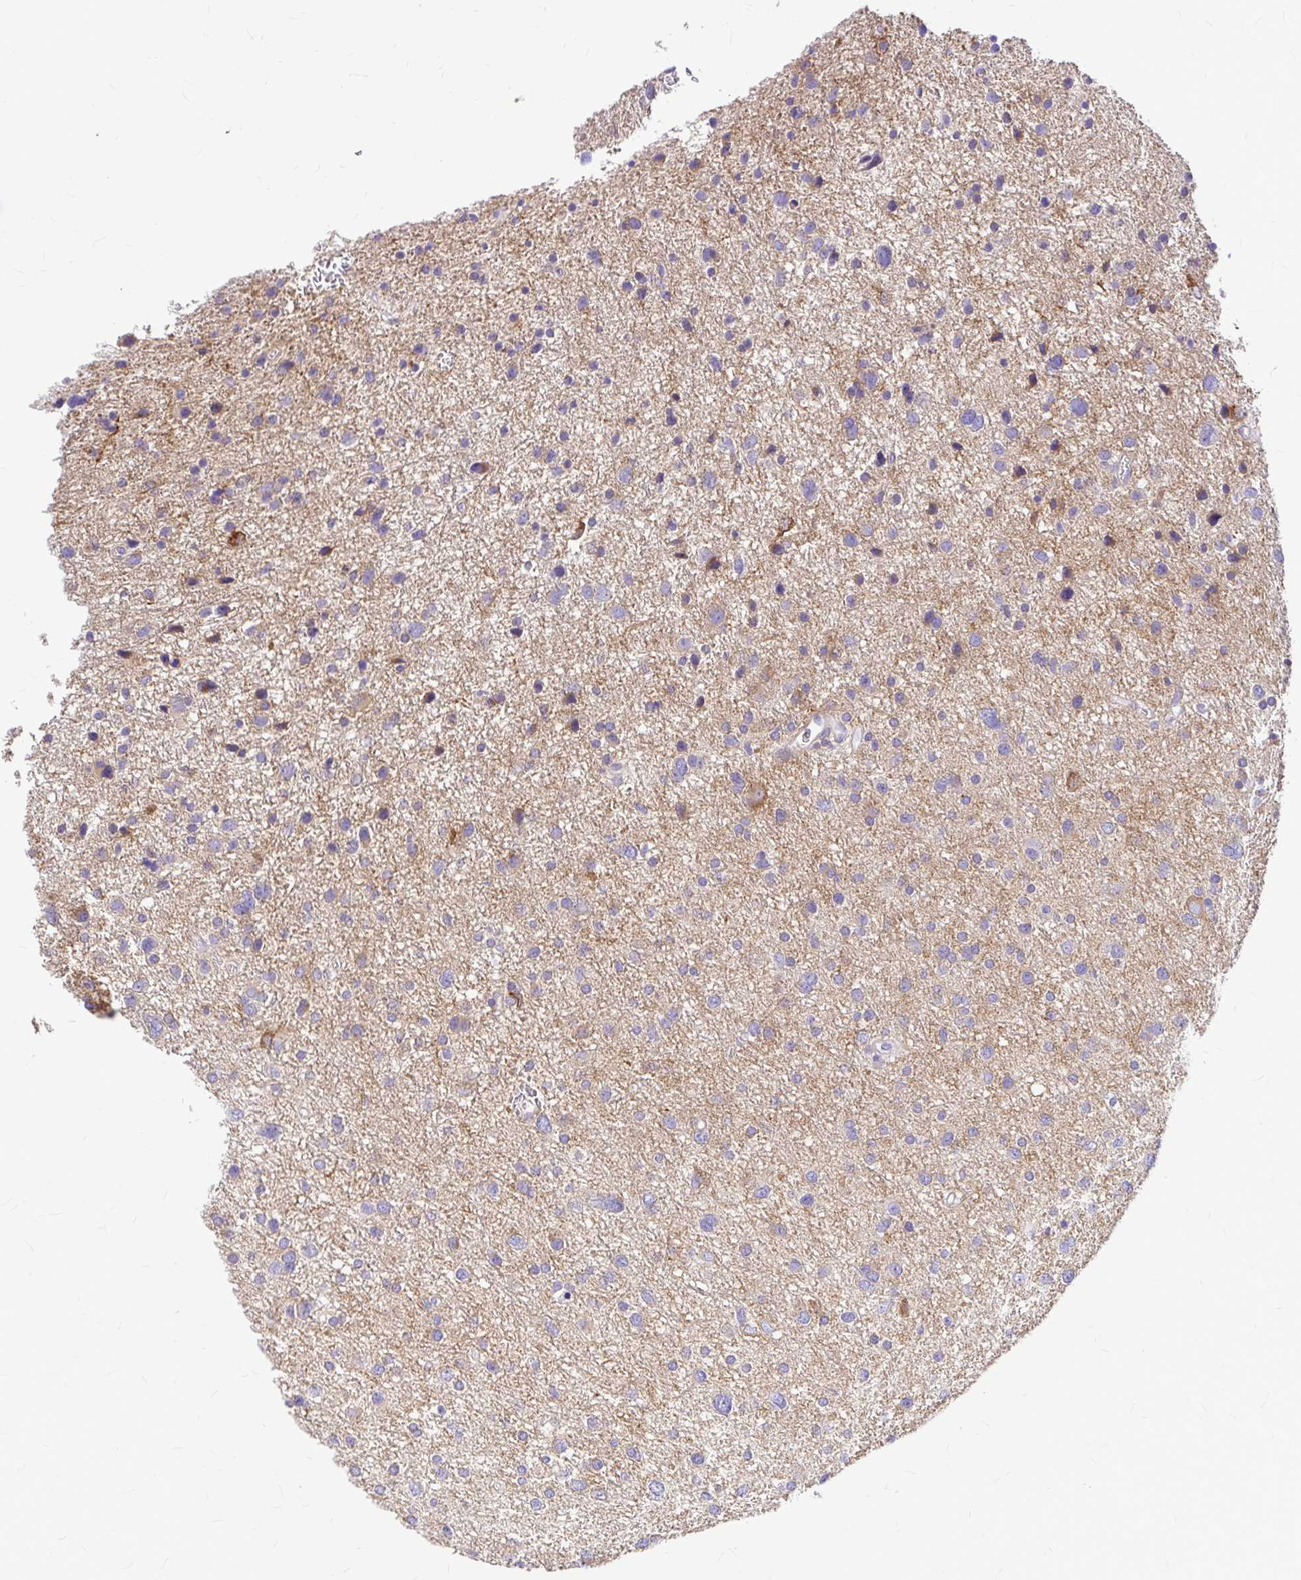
{"staining": {"intensity": "negative", "quantity": "none", "location": "none"}, "tissue": "glioma", "cell_type": "Tumor cells", "image_type": "cancer", "snomed": [{"axis": "morphology", "description": "Glioma, malignant, Low grade"}, {"axis": "topography", "description": "Brain"}], "caption": "Immunohistochemistry (IHC) of human glioma shows no staining in tumor cells.", "gene": "GABBR2", "patient": {"sex": "female", "age": 55}}